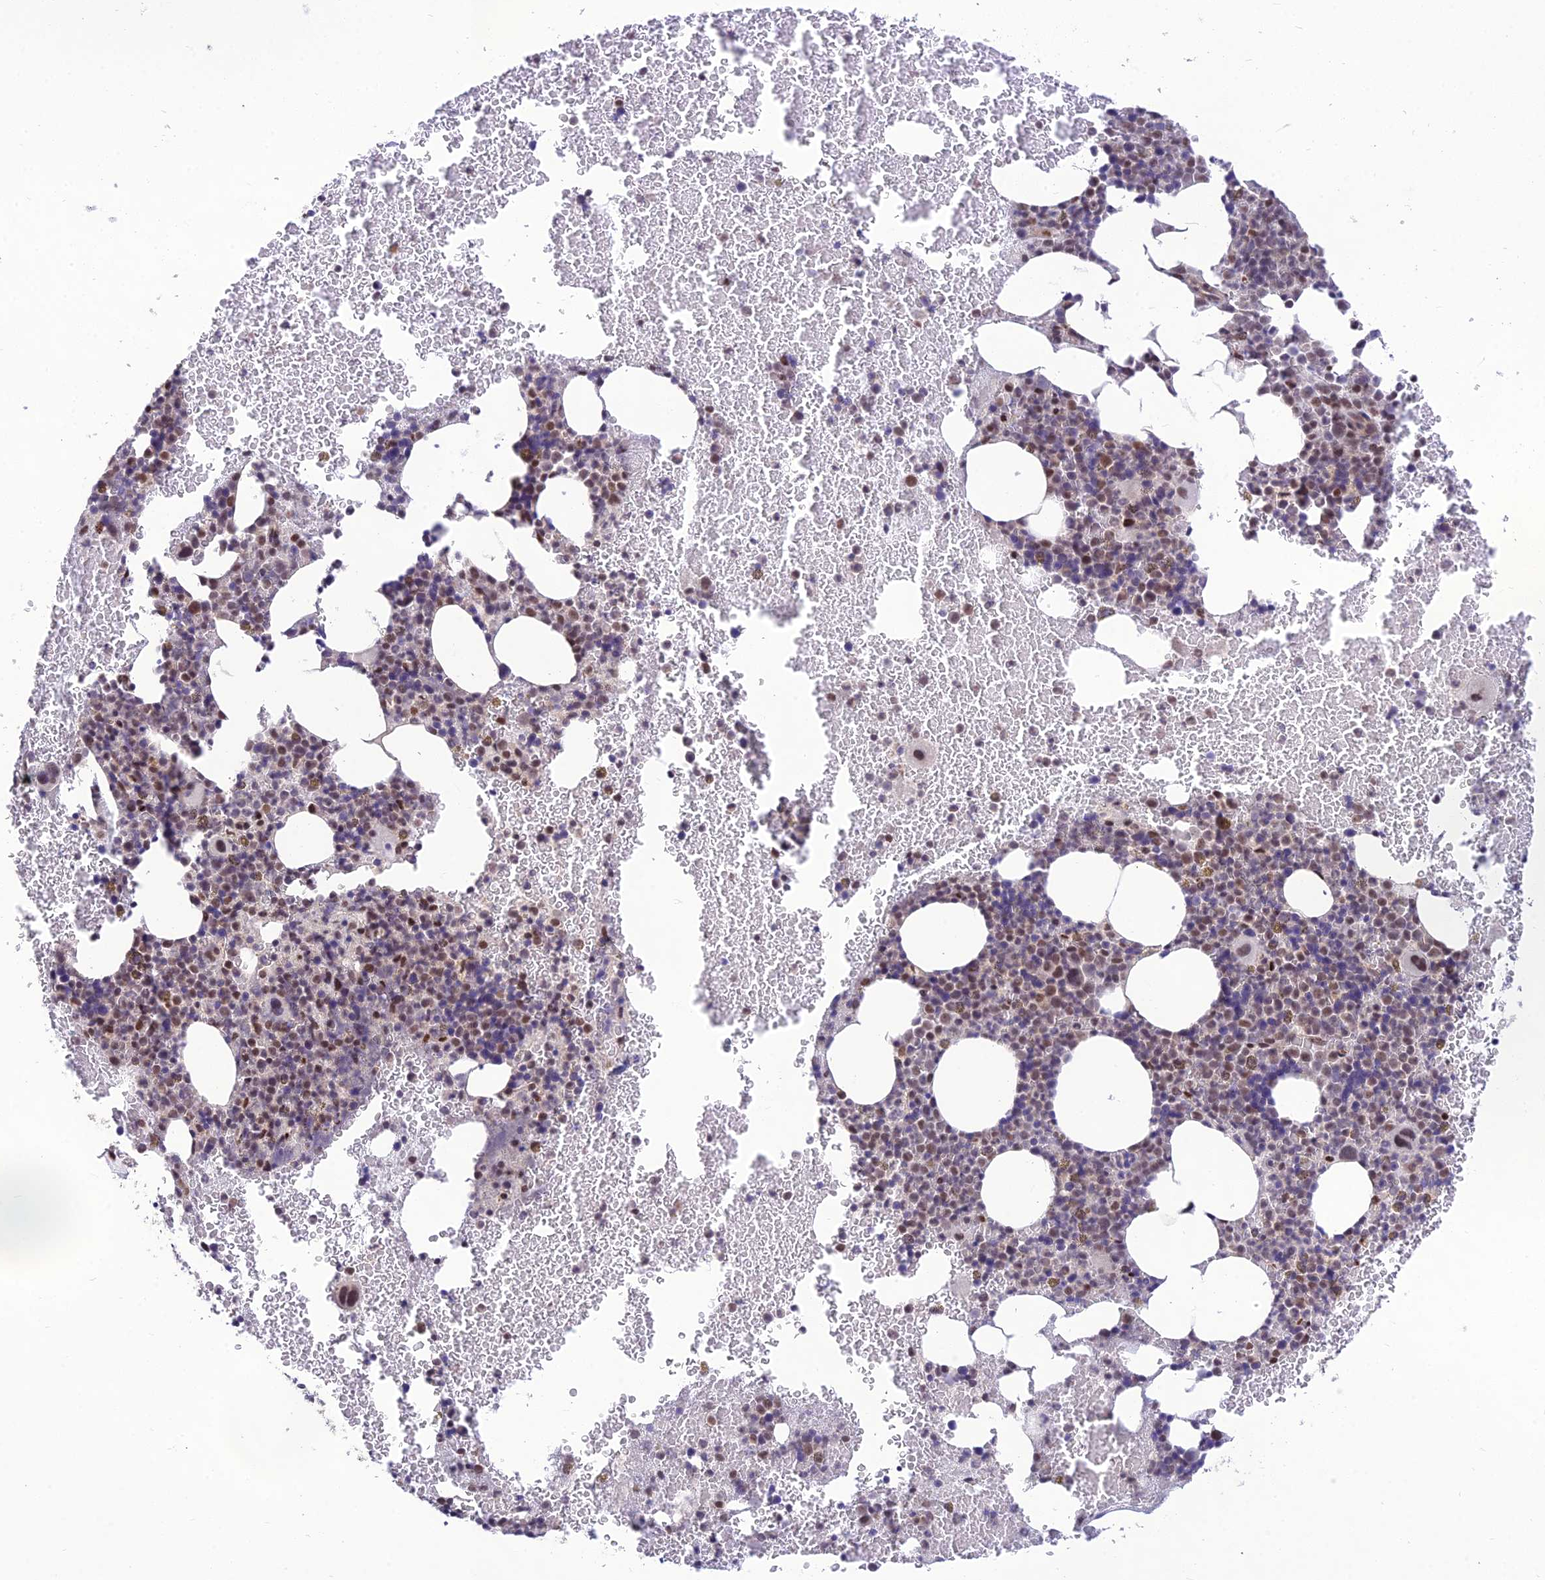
{"staining": {"intensity": "moderate", "quantity": "25%-75%", "location": "nuclear"}, "tissue": "bone marrow", "cell_type": "Hematopoietic cells", "image_type": "normal", "snomed": [{"axis": "morphology", "description": "Normal tissue, NOS"}, {"axis": "topography", "description": "Bone marrow"}], "caption": "Immunohistochemical staining of benign bone marrow demonstrates medium levels of moderate nuclear positivity in about 25%-75% of hematopoietic cells. Nuclei are stained in blue.", "gene": "MICOS13", "patient": {"sex": "female", "age": 48}}